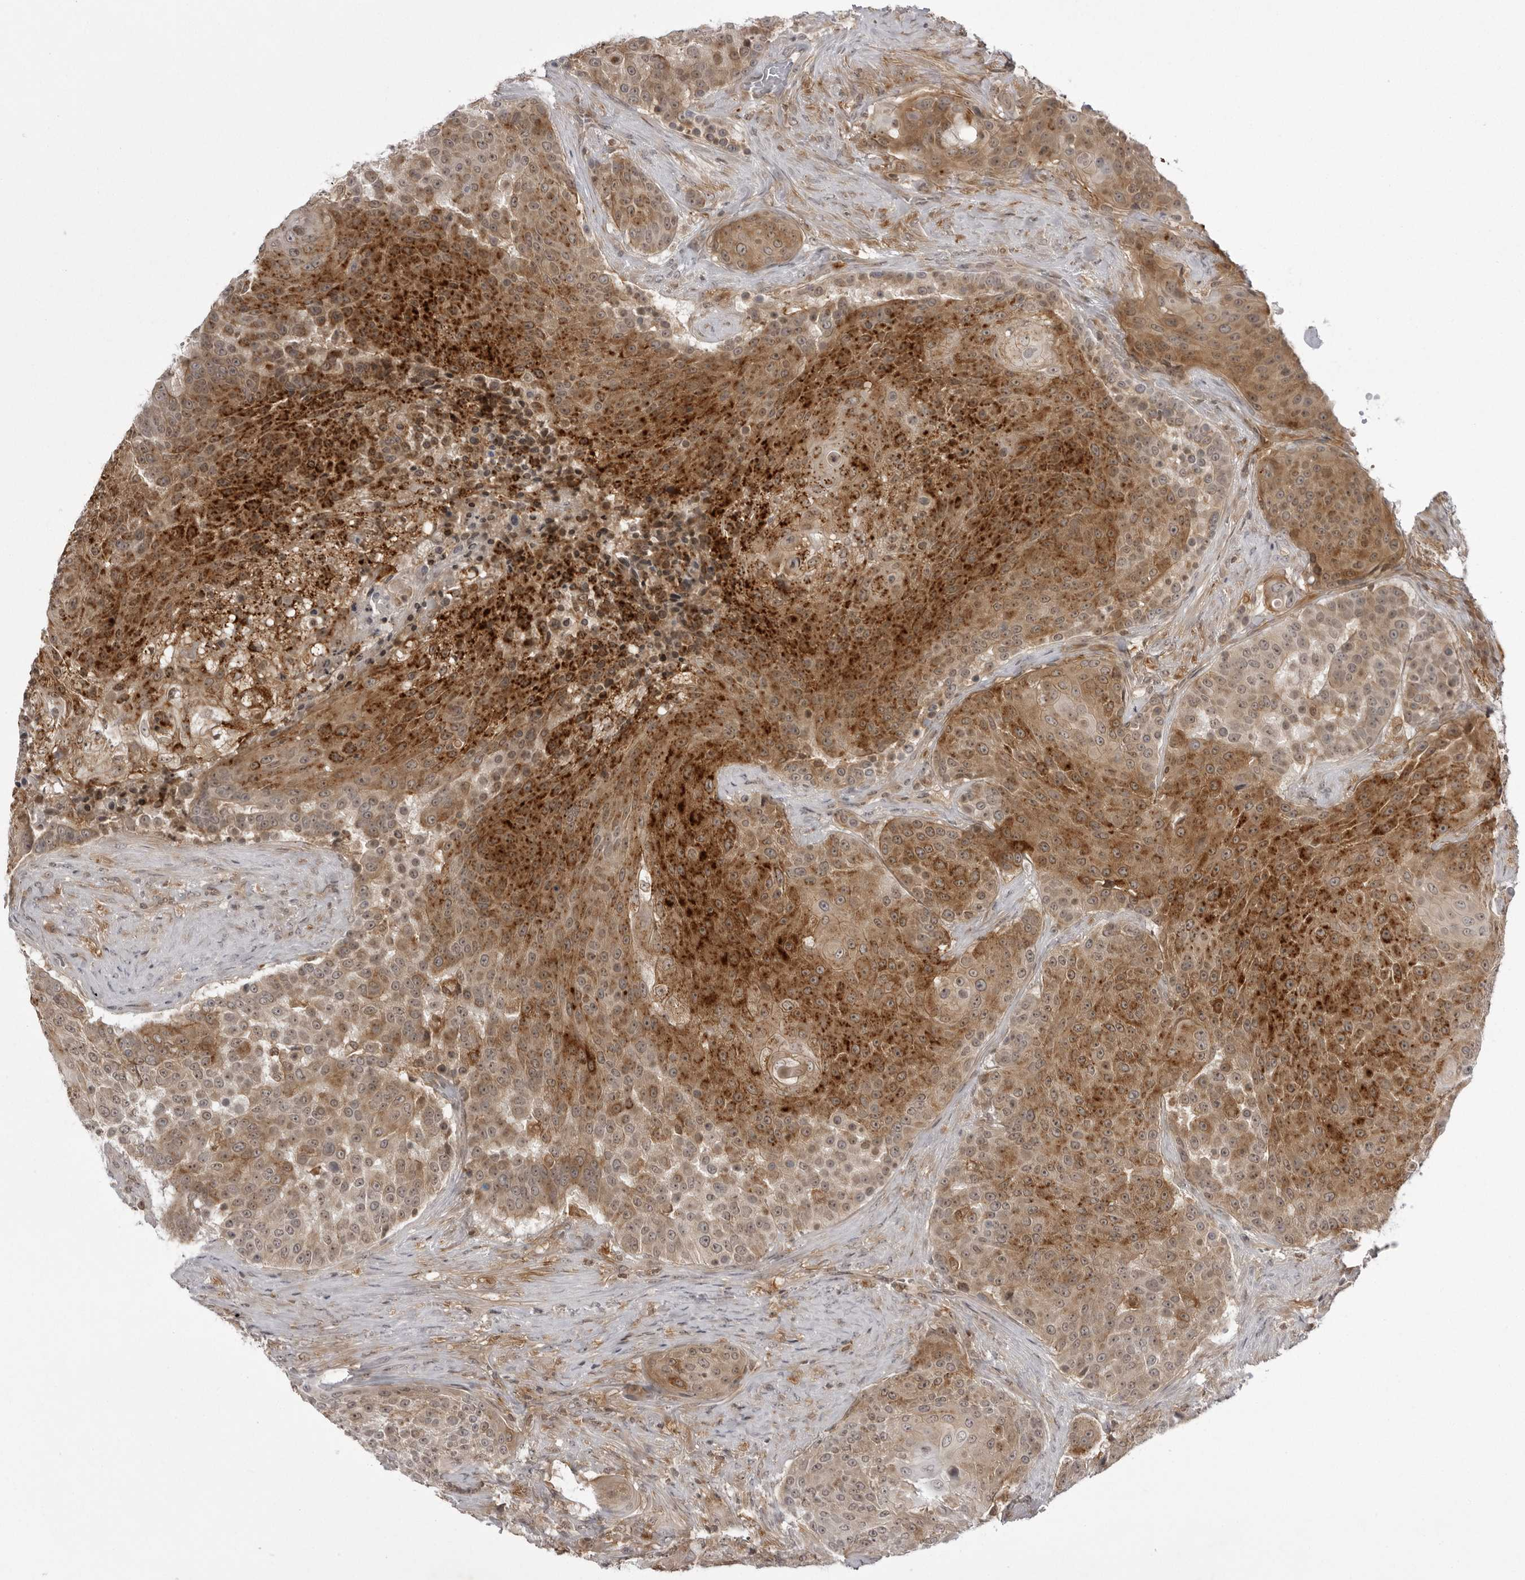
{"staining": {"intensity": "strong", "quantity": "25%-75%", "location": "cytoplasmic/membranous"}, "tissue": "urothelial cancer", "cell_type": "Tumor cells", "image_type": "cancer", "snomed": [{"axis": "morphology", "description": "Urothelial carcinoma, High grade"}, {"axis": "topography", "description": "Urinary bladder"}], "caption": "Strong cytoplasmic/membranous protein expression is seen in about 25%-75% of tumor cells in high-grade urothelial carcinoma.", "gene": "USP43", "patient": {"sex": "female", "age": 63}}